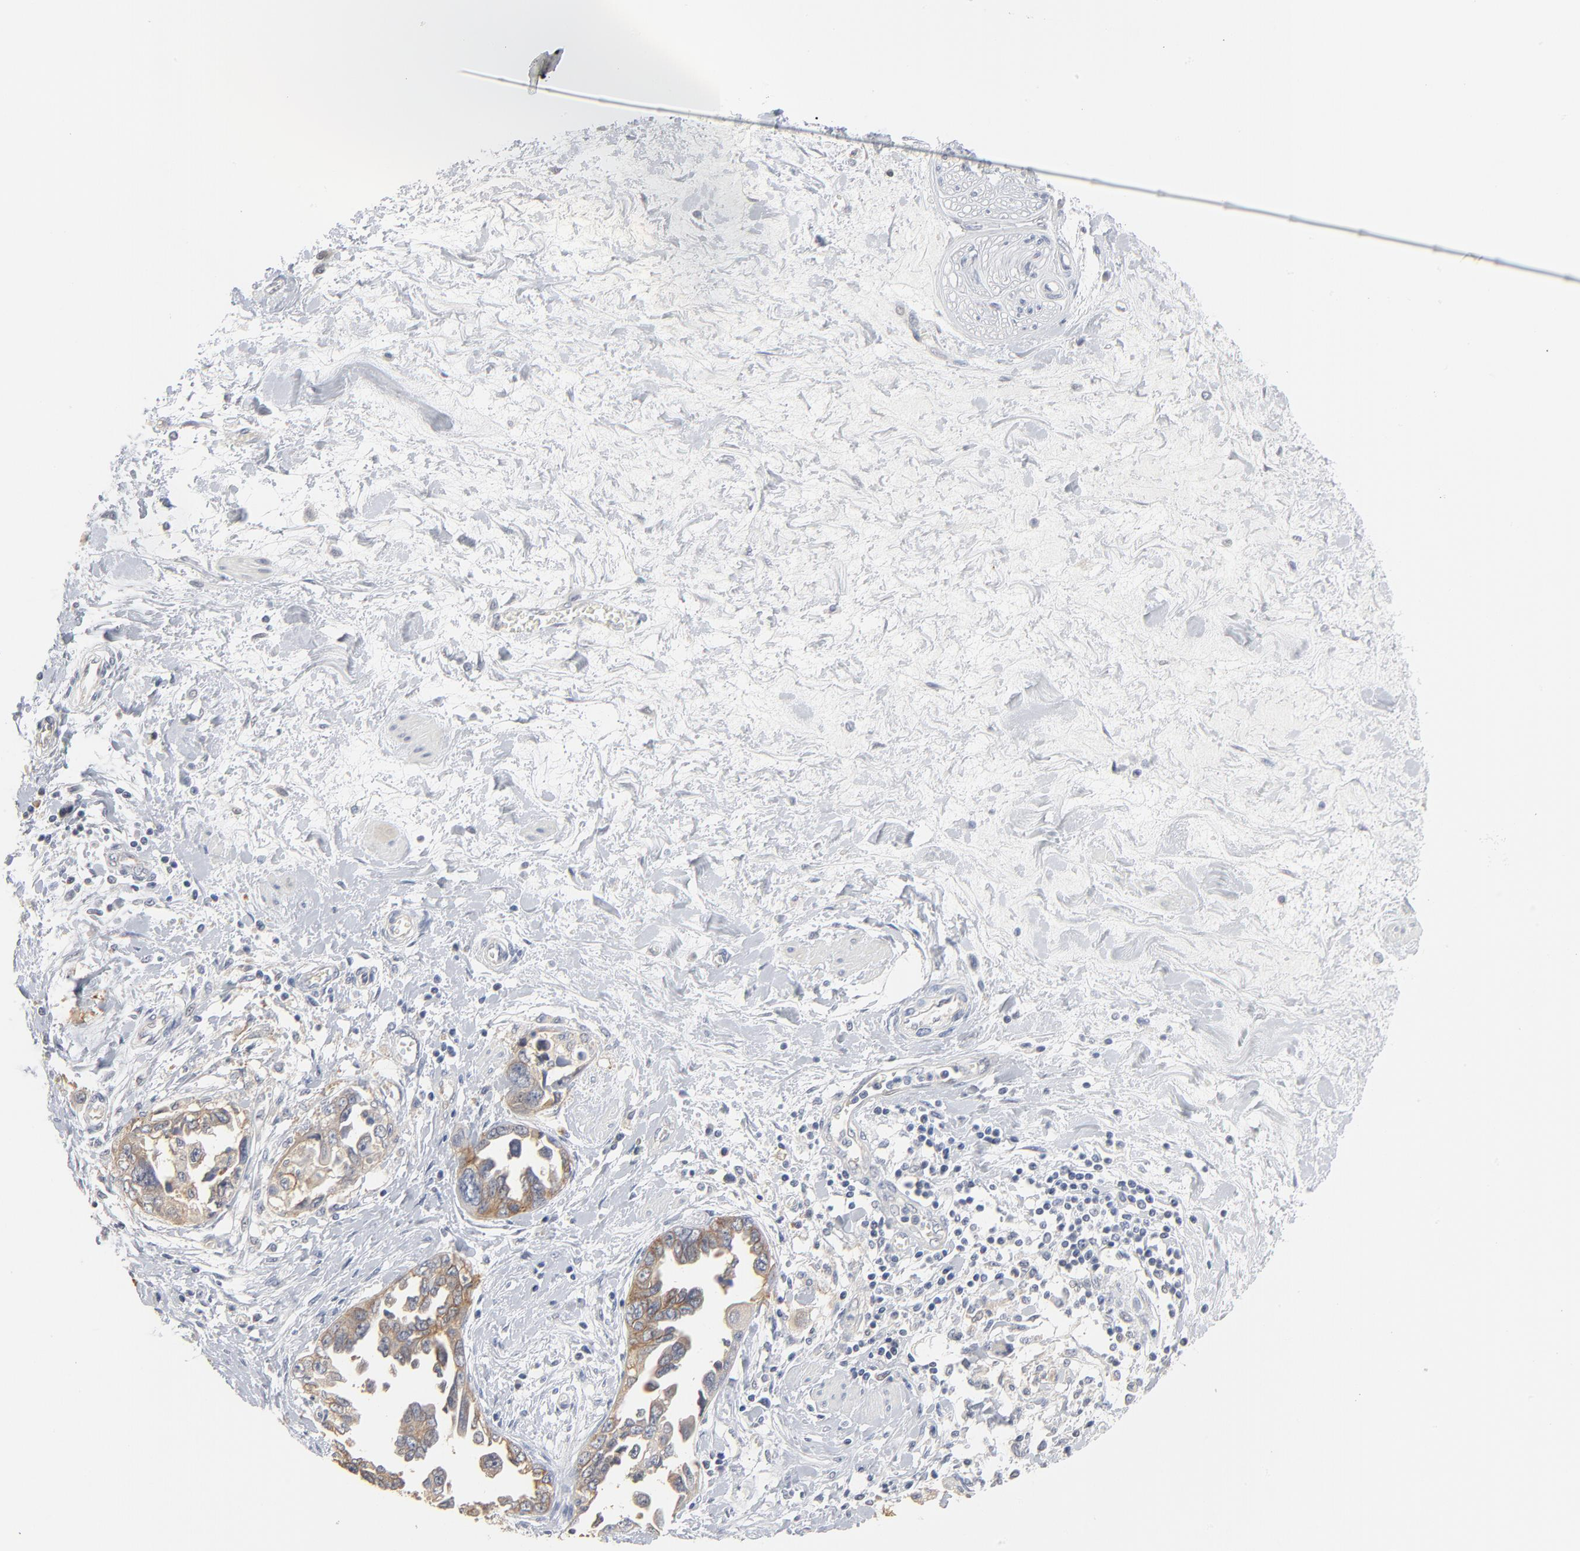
{"staining": {"intensity": "weak", "quantity": ">75%", "location": "cytoplasmic/membranous"}, "tissue": "ovarian cancer", "cell_type": "Tumor cells", "image_type": "cancer", "snomed": [{"axis": "morphology", "description": "Cystadenocarcinoma, serous, NOS"}, {"axis": "topography", "description": "Ovary"}], "caption": "A brown stain highlights weak cytoplasmic/membranous expression of a protein in human serous cystadenocarcinoma (ovarian) tumor cells.", "gene": "EPCAM", "patient": {"sex": "female", "age": 63}}